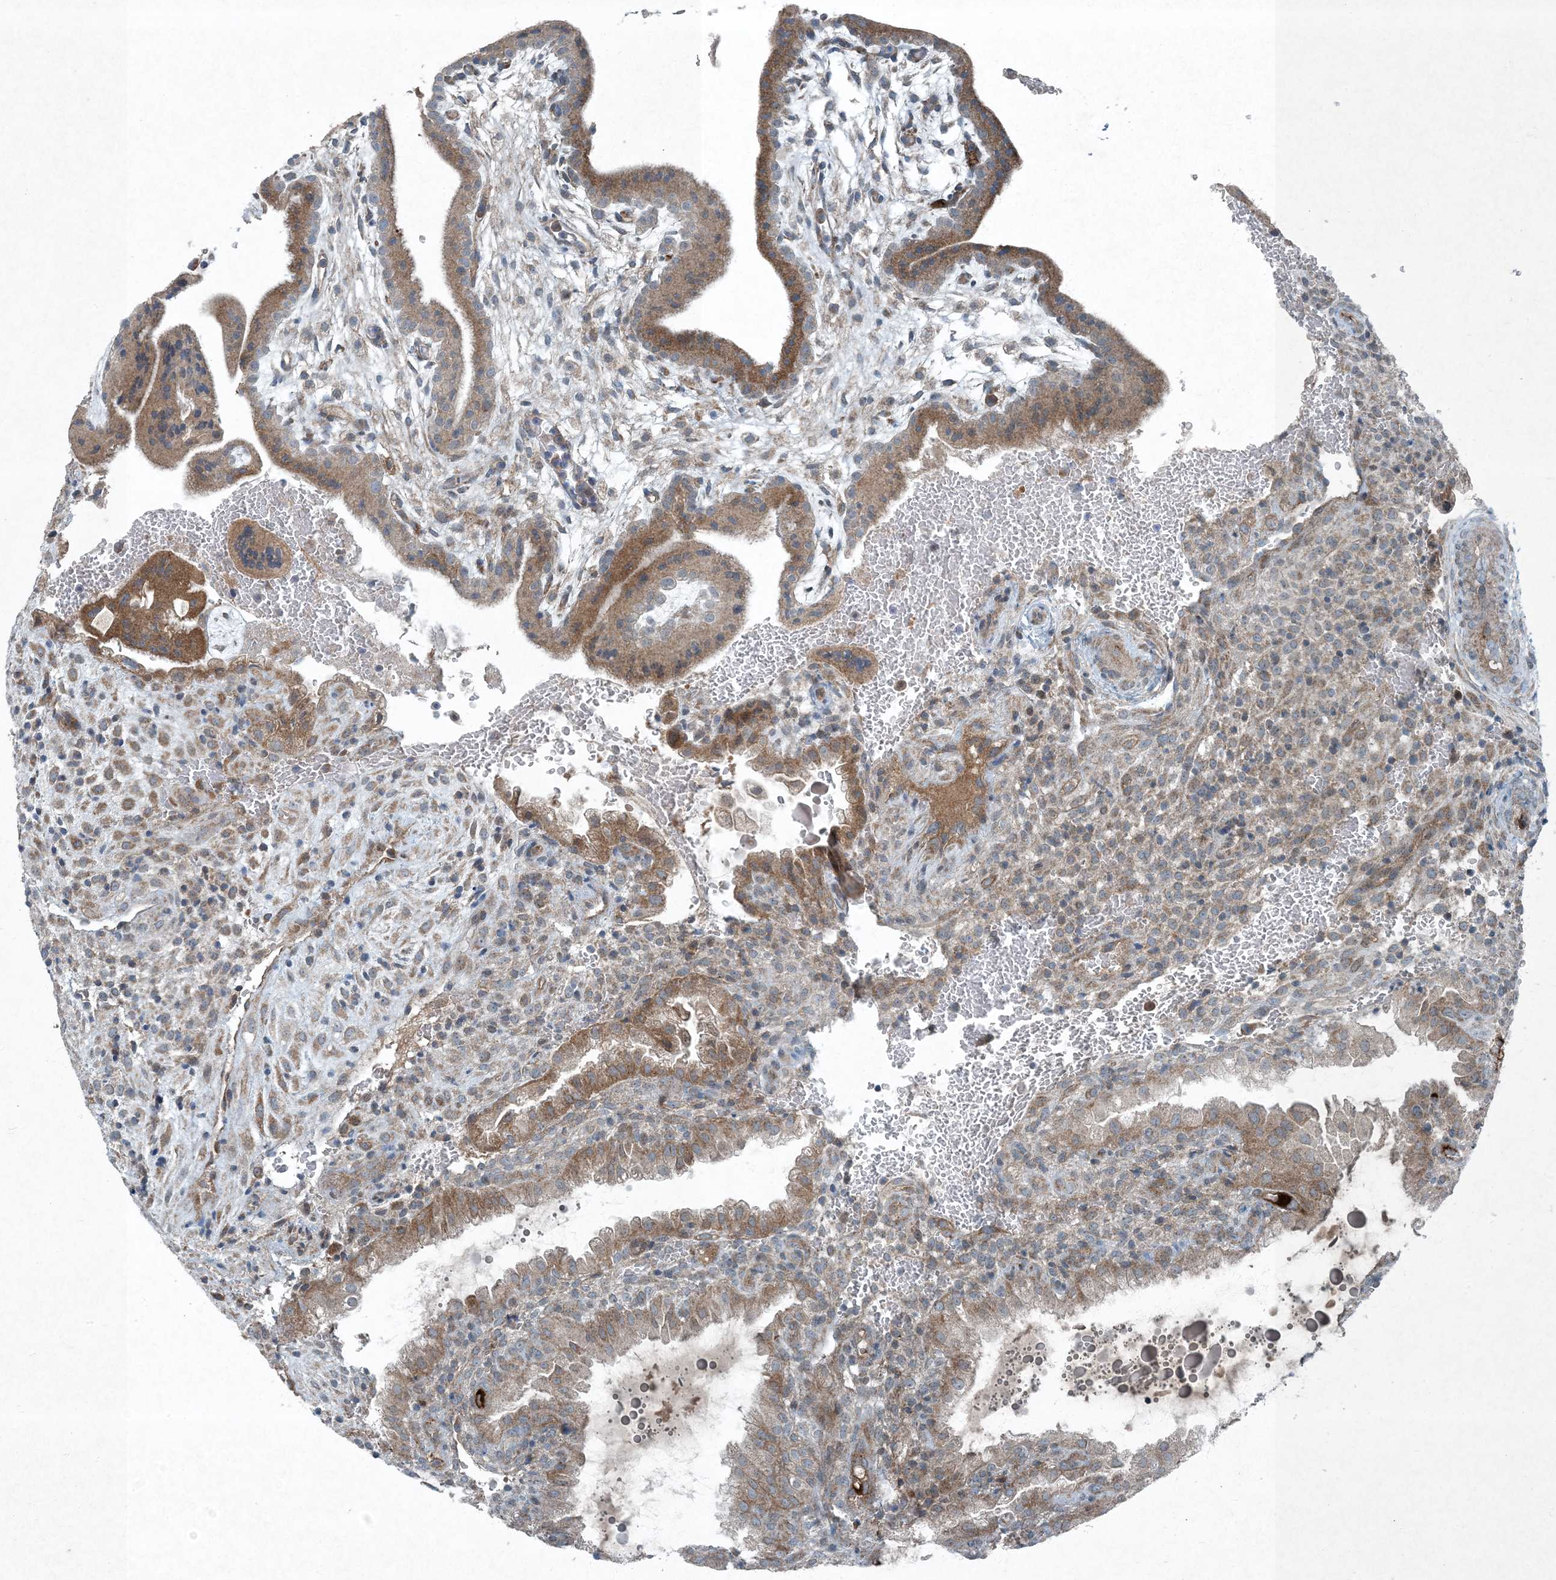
{"staining": {"intensity": "moderate", "quantity": ">75%", "location": "cytoplasmic/membranous"}, "tissue": "placenta", "cell_type": "Decidual cells", "image_type": "normal", "snomed": [{"axis": "morphology", "description": "Normal tissue, NOS"}, {"axis": "topography", "description": "Placenta"}], "caption": "A micrograph of human placenta stained for a protein exhibits moderate cytoplasmic/membranous brown staining in decidual cells. (DAB (3,3'-diaminobenzidine) IHC with brightfield microscopy, high magnification).", "gene": "APOM", "patient": {"sex": "female", "age": 35}}